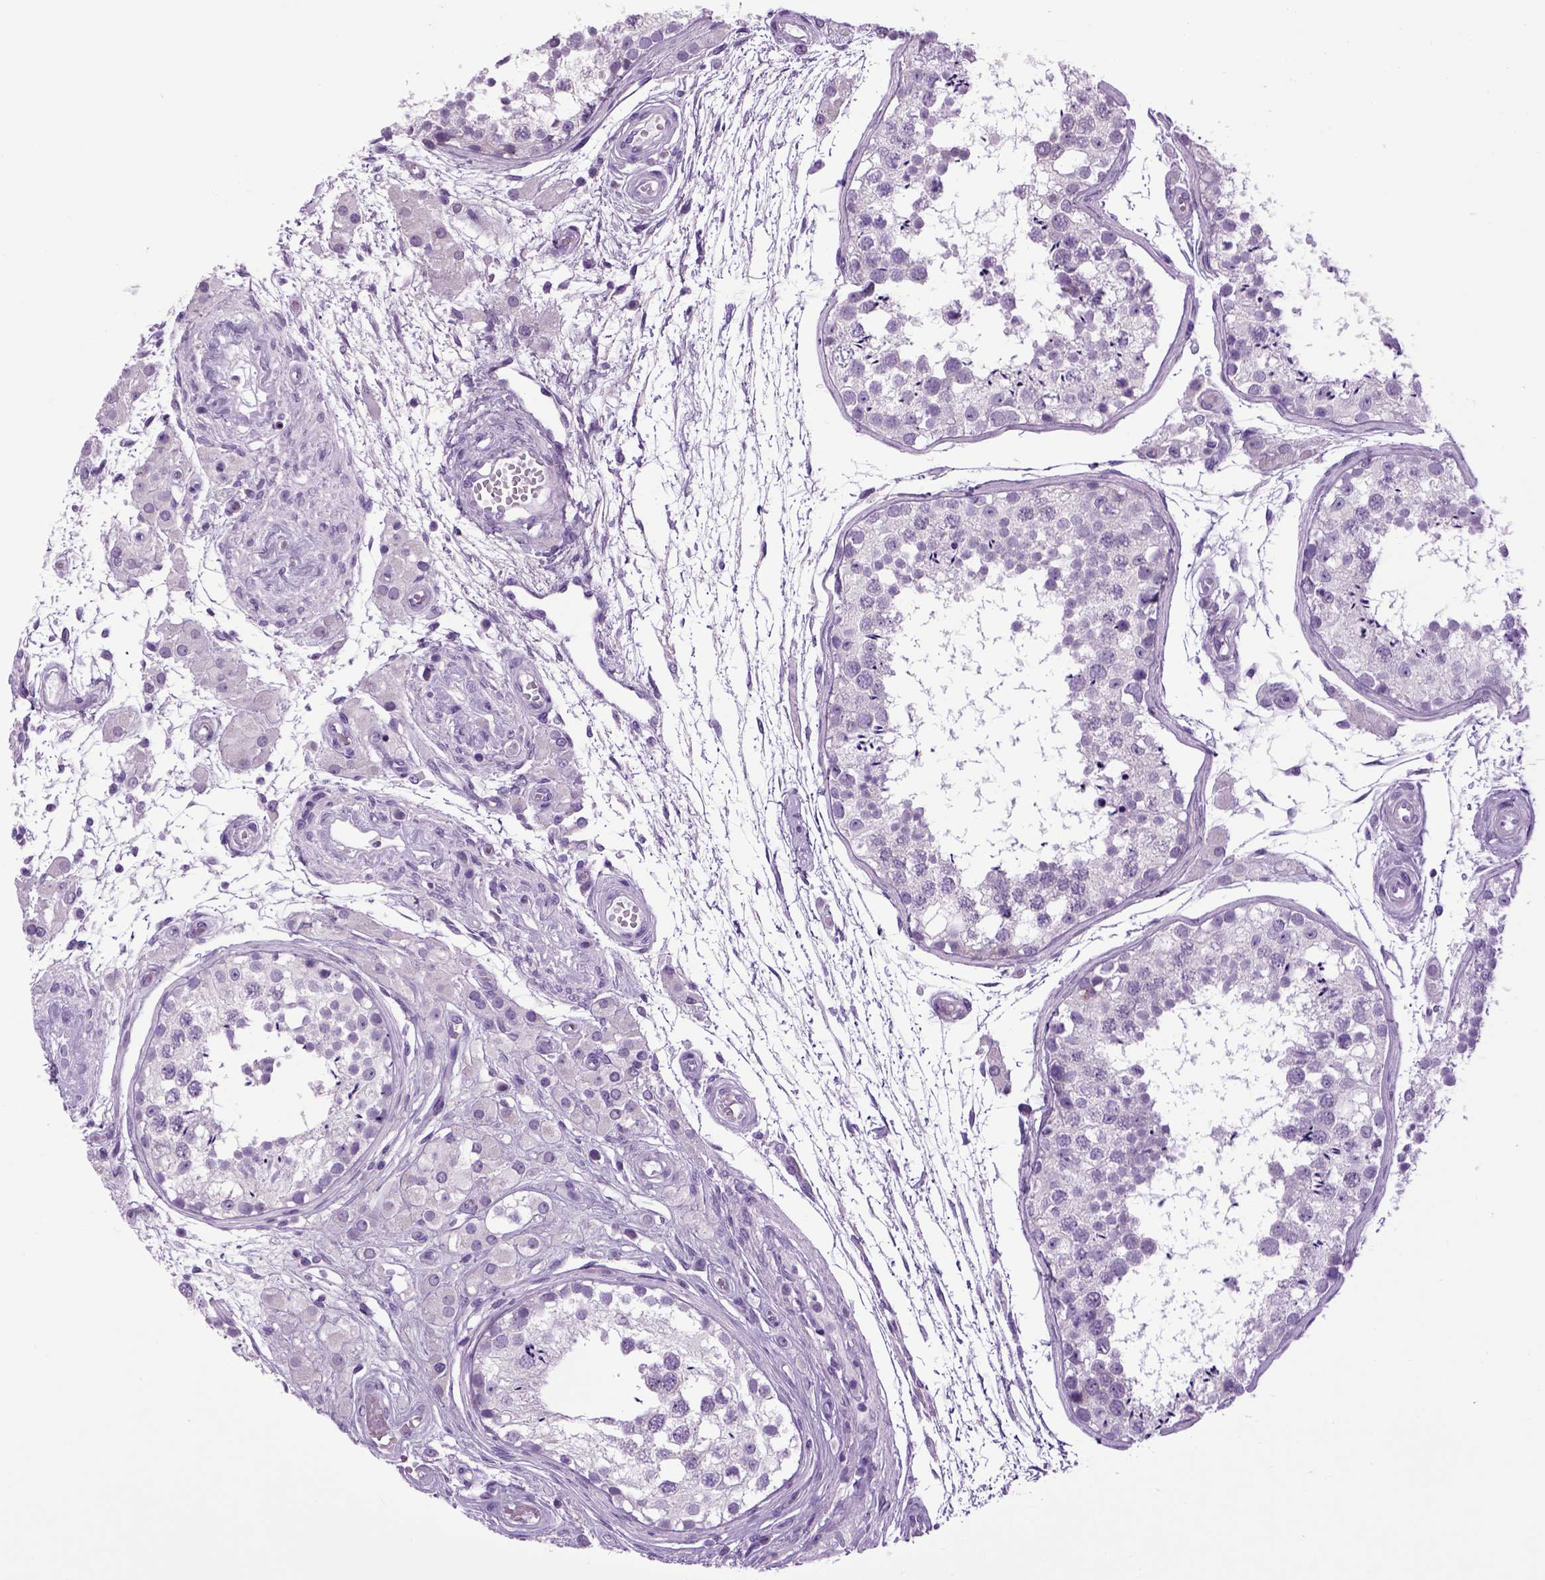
{"staining": {"intensity": "negative", "quantity": "none", "location": "none"}, "tissue": "testis", "cell_type": "Cells in seminiferous ducts", "image_type": "normal", "snomed": [{"axis": "morphology", "description": "Normal tissue, NOS"}, {"axis": "morphology", "description": "Seminoma, NOS"}, {"axis": "topography", "description": "Testis"}], "caption": "An immunohistochemistry image of benign testis is shown. There is no staining in cells in seminiferous ducts of testis. (Brightfield microscopy of DAB immunohistochemistry (IHC) at high magnification).", "gene": "HMCN2", "patient": {"sex": "male", "age": 29}}